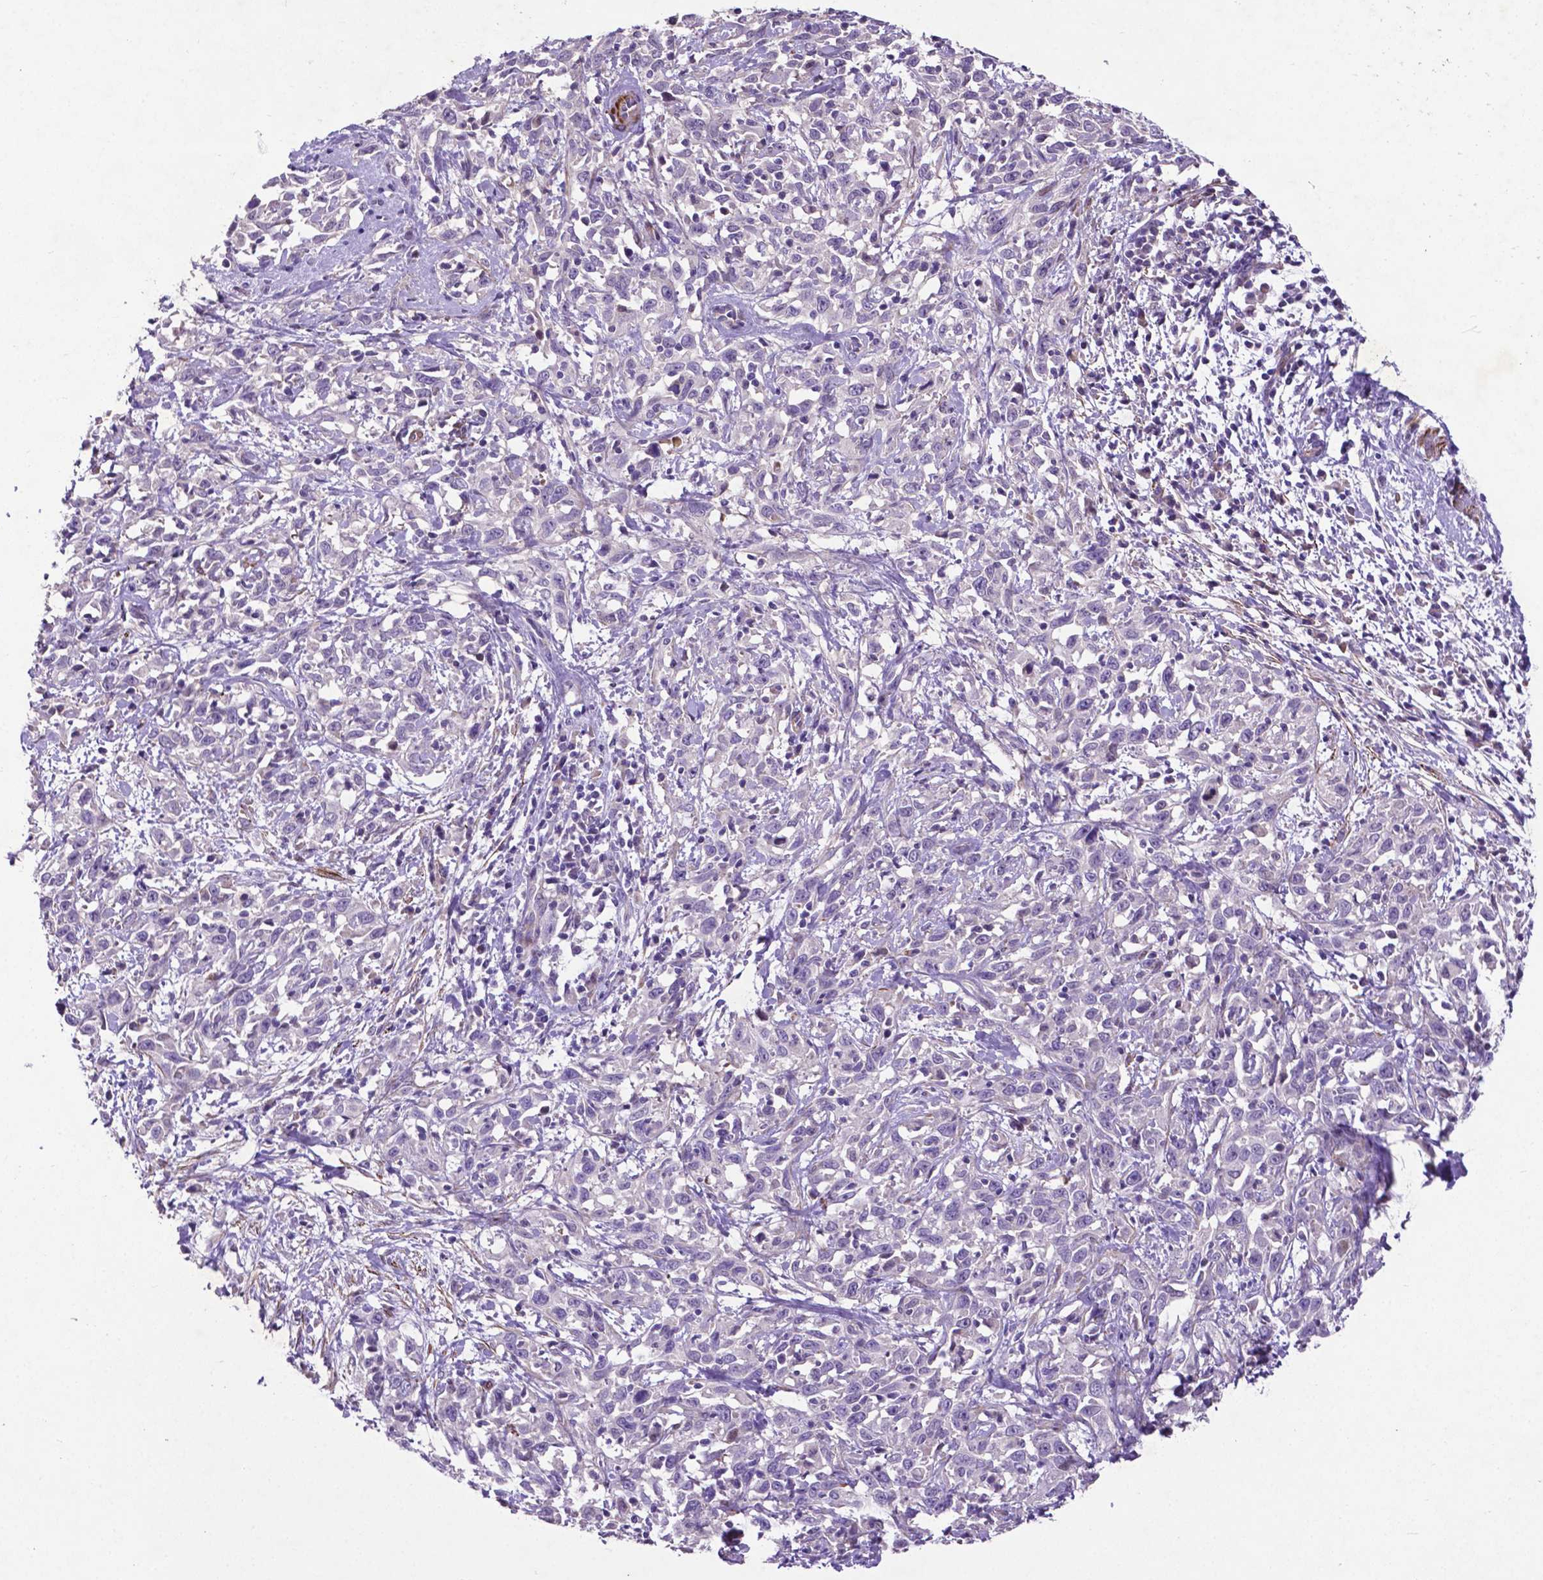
{"staining": {"intensity": "negative", "quantity": "none", "location": "none"}, "tissue": "cervical cancer", "cell_type": "Tumor cells", "image_type": "cancer", "snomed": [{"axis": "morphology", "description": "Adenocarcinoma, NOS"}, {"axis": "topography", "description": "Cervix"}], "caption": "This is an immunohistochemistry (IHC) micrograph of cervical cancer. There is no staining in tumor cells.", "gene": "PFKFB4", "patient": {"sex": "female", "age": 40}}